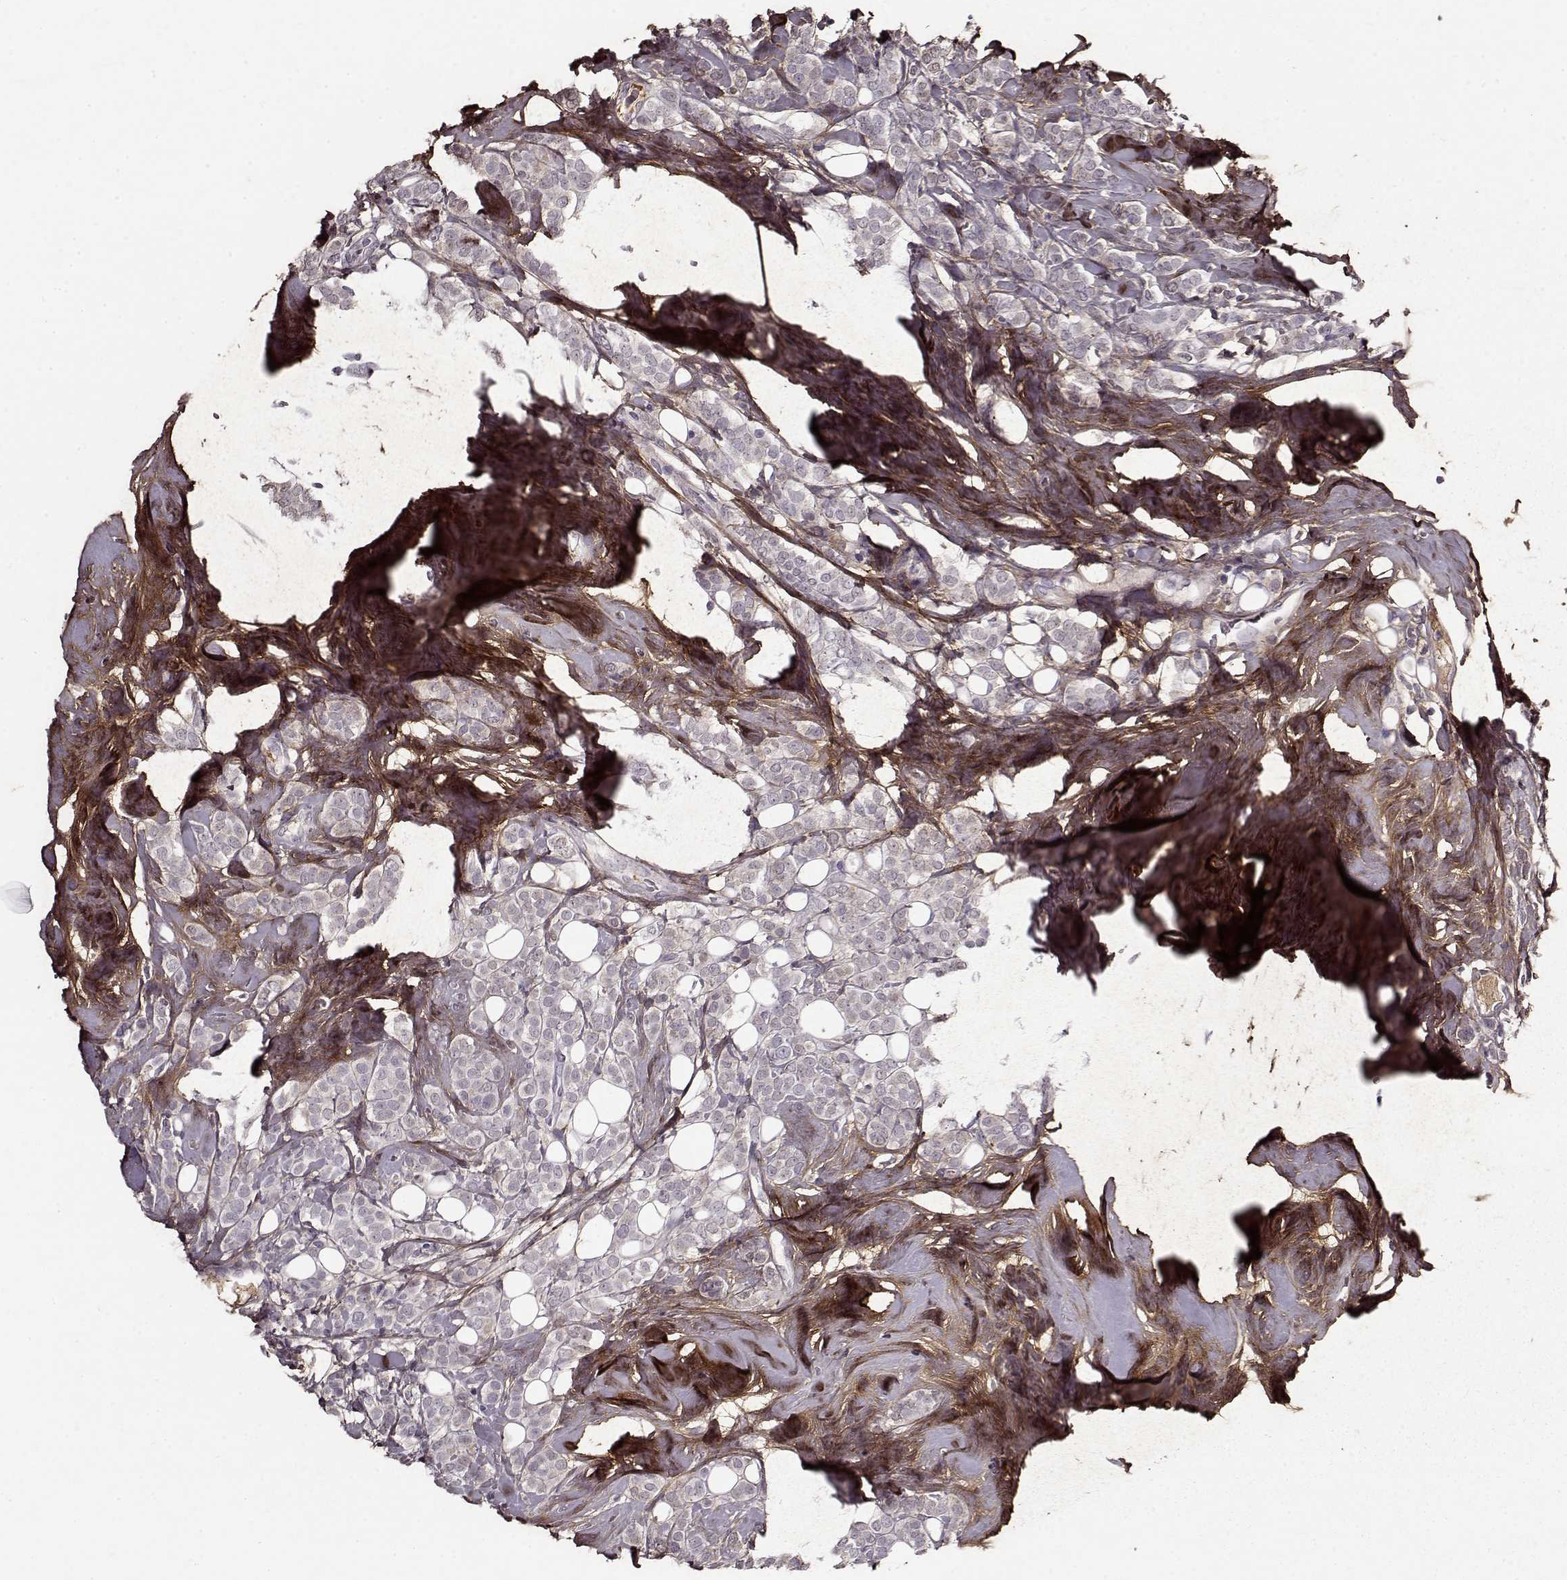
{"staining": {"intensity": "negative", "quantity": "none", "location": "none"}, "tissue": "breast cancer", "cell_type": "Tumor cells", "image_type": "cancer", "snomed": [{"axis": "morphology", "description": "Lobular carcinoma"}, {"axis": "topography", "description": "Breast"}], "caption": "Protein analysis of breast cancer (lobular carcinoma) demonstrates no significant expression in tumor cells.", "gene": "LUM", "patient": {"sex": "female", "age": 49}}